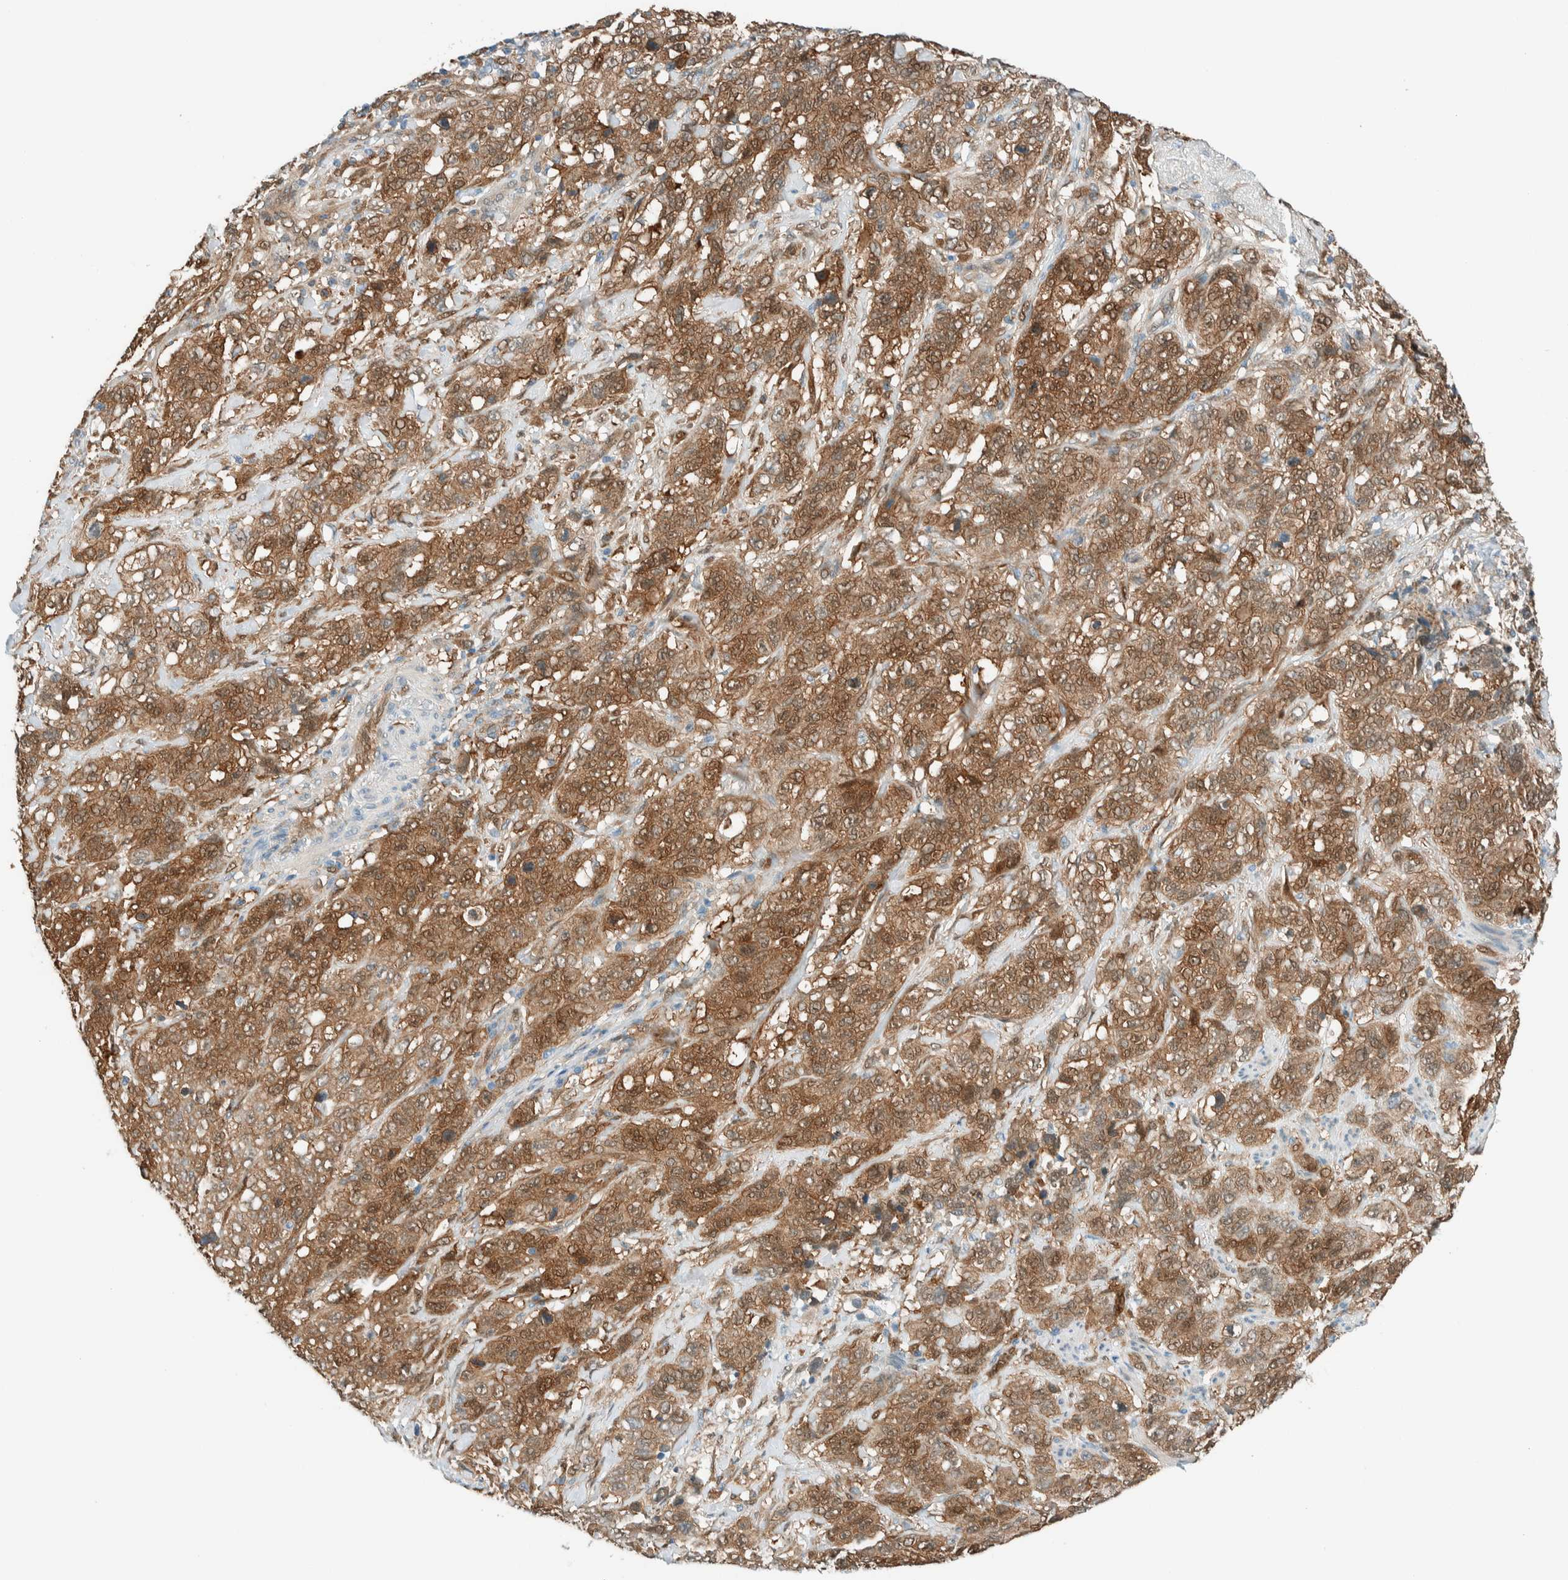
{"staining": {"intensity": "moderate", "quantity": ">75%", "location": "cytoplasmic/membranous,nuclear"}, "tissue": "stomach cancer", "cell_type": "Tumor cells", "image_type": "cancer", "snomed": [{"axis": "morphology", "description": "Adenocarcinoma, NOS"}, {"axis": "topography", "description": "Stomach"}], "caption": "About >75% of tumor cells in human stomach cancer display moderate cytoplasmic/membranous and nuclear protein positivity as visualized by brown immunohistochemical staining.", "gene": "NXN", "patient": {"sex": "male", "age": 48}}